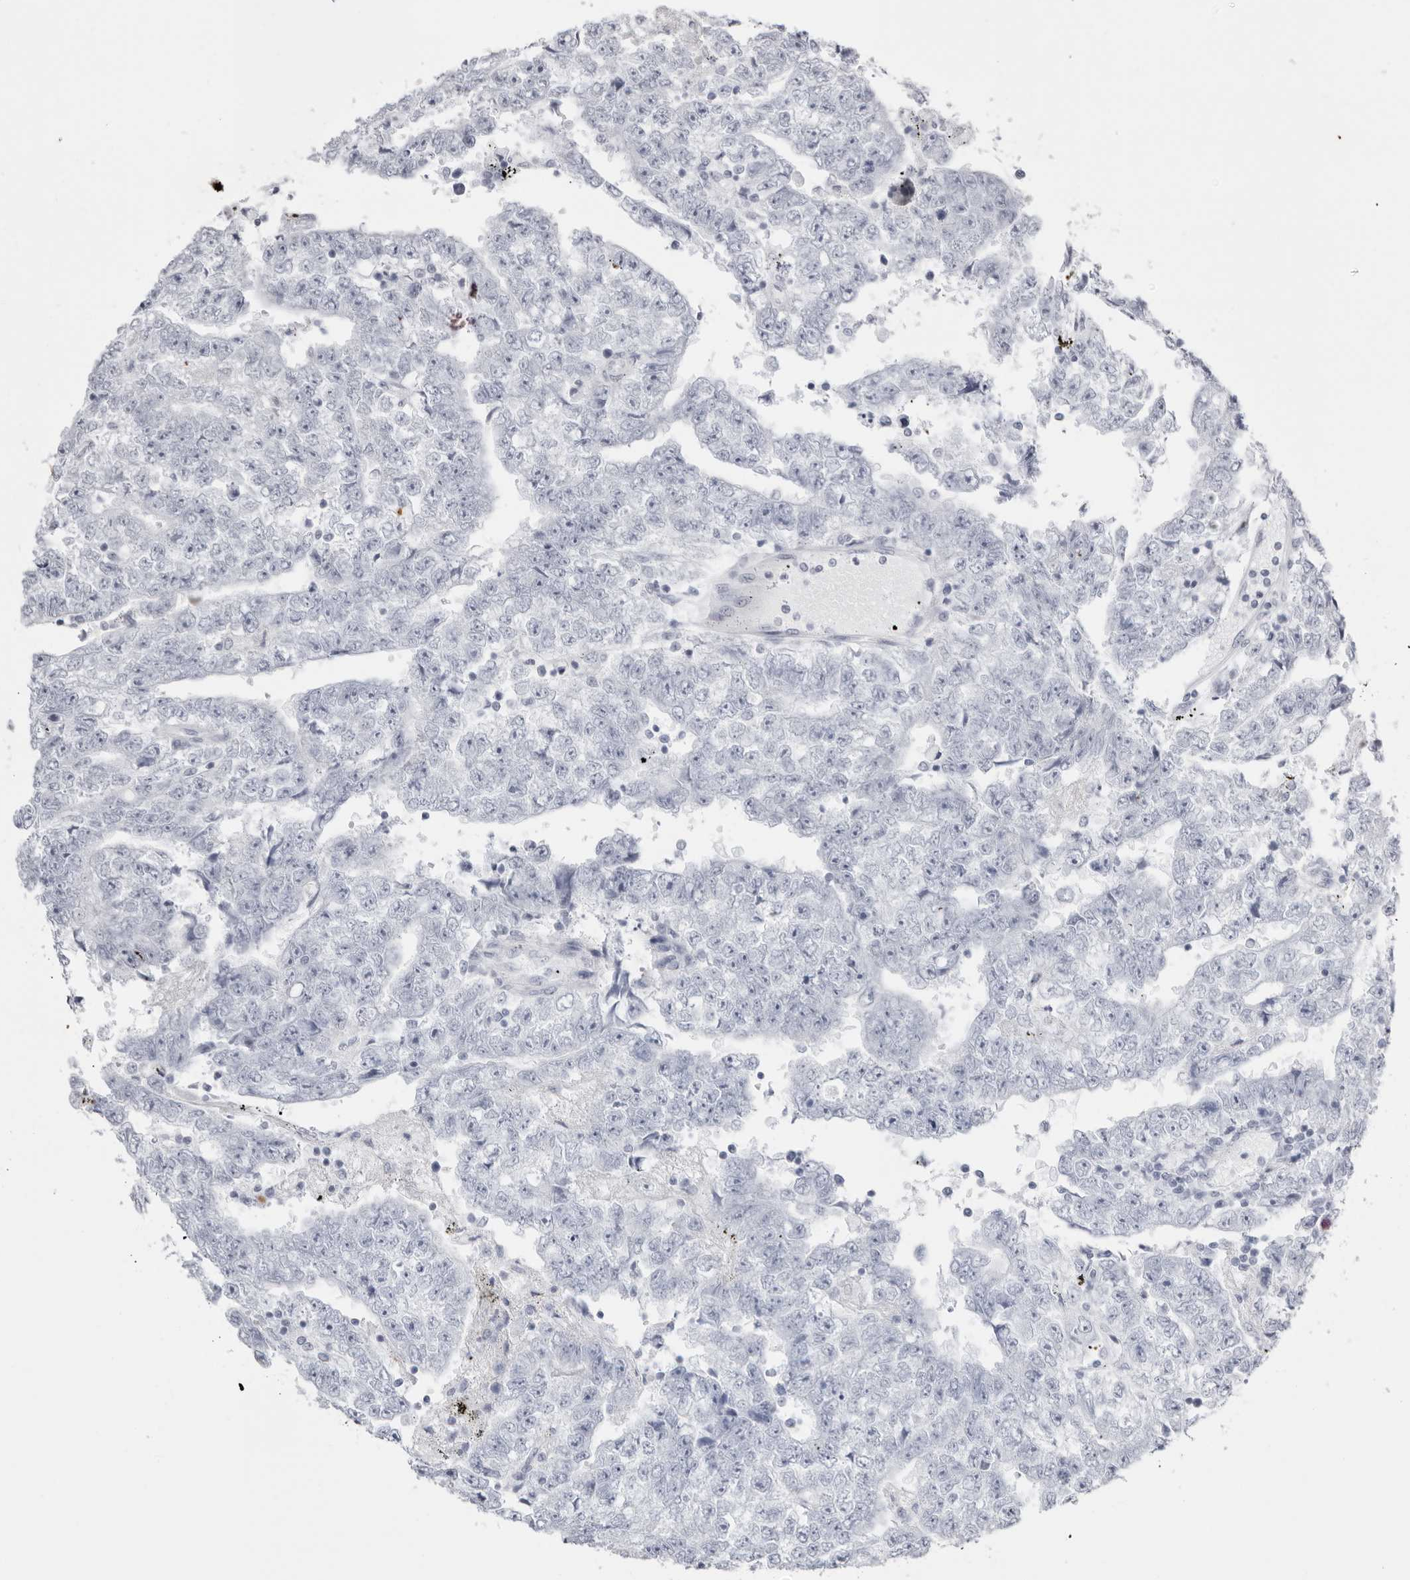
{"staining": {"intensity": "negative", "quantity": "none", "location": "none"}, "tissue": "testis cancer", "cell_type": "Tumor cells", "image_type": "cancer", "snomed": [{"axis": "morphology", "description": "Carcinoma, Embryonal, NOS"}, {"axis": "topography", "description": "Testis"}], "caption": "Tumor cells are negative for brown protein staining in testis embryonal carcinoma. (DAB (3,3'-diaminobenzidine) immunohistochemistry with hematoxylin counter stain).", "gene": "PPP2R5C", "patient": {"sex": "male", "age": 25}}